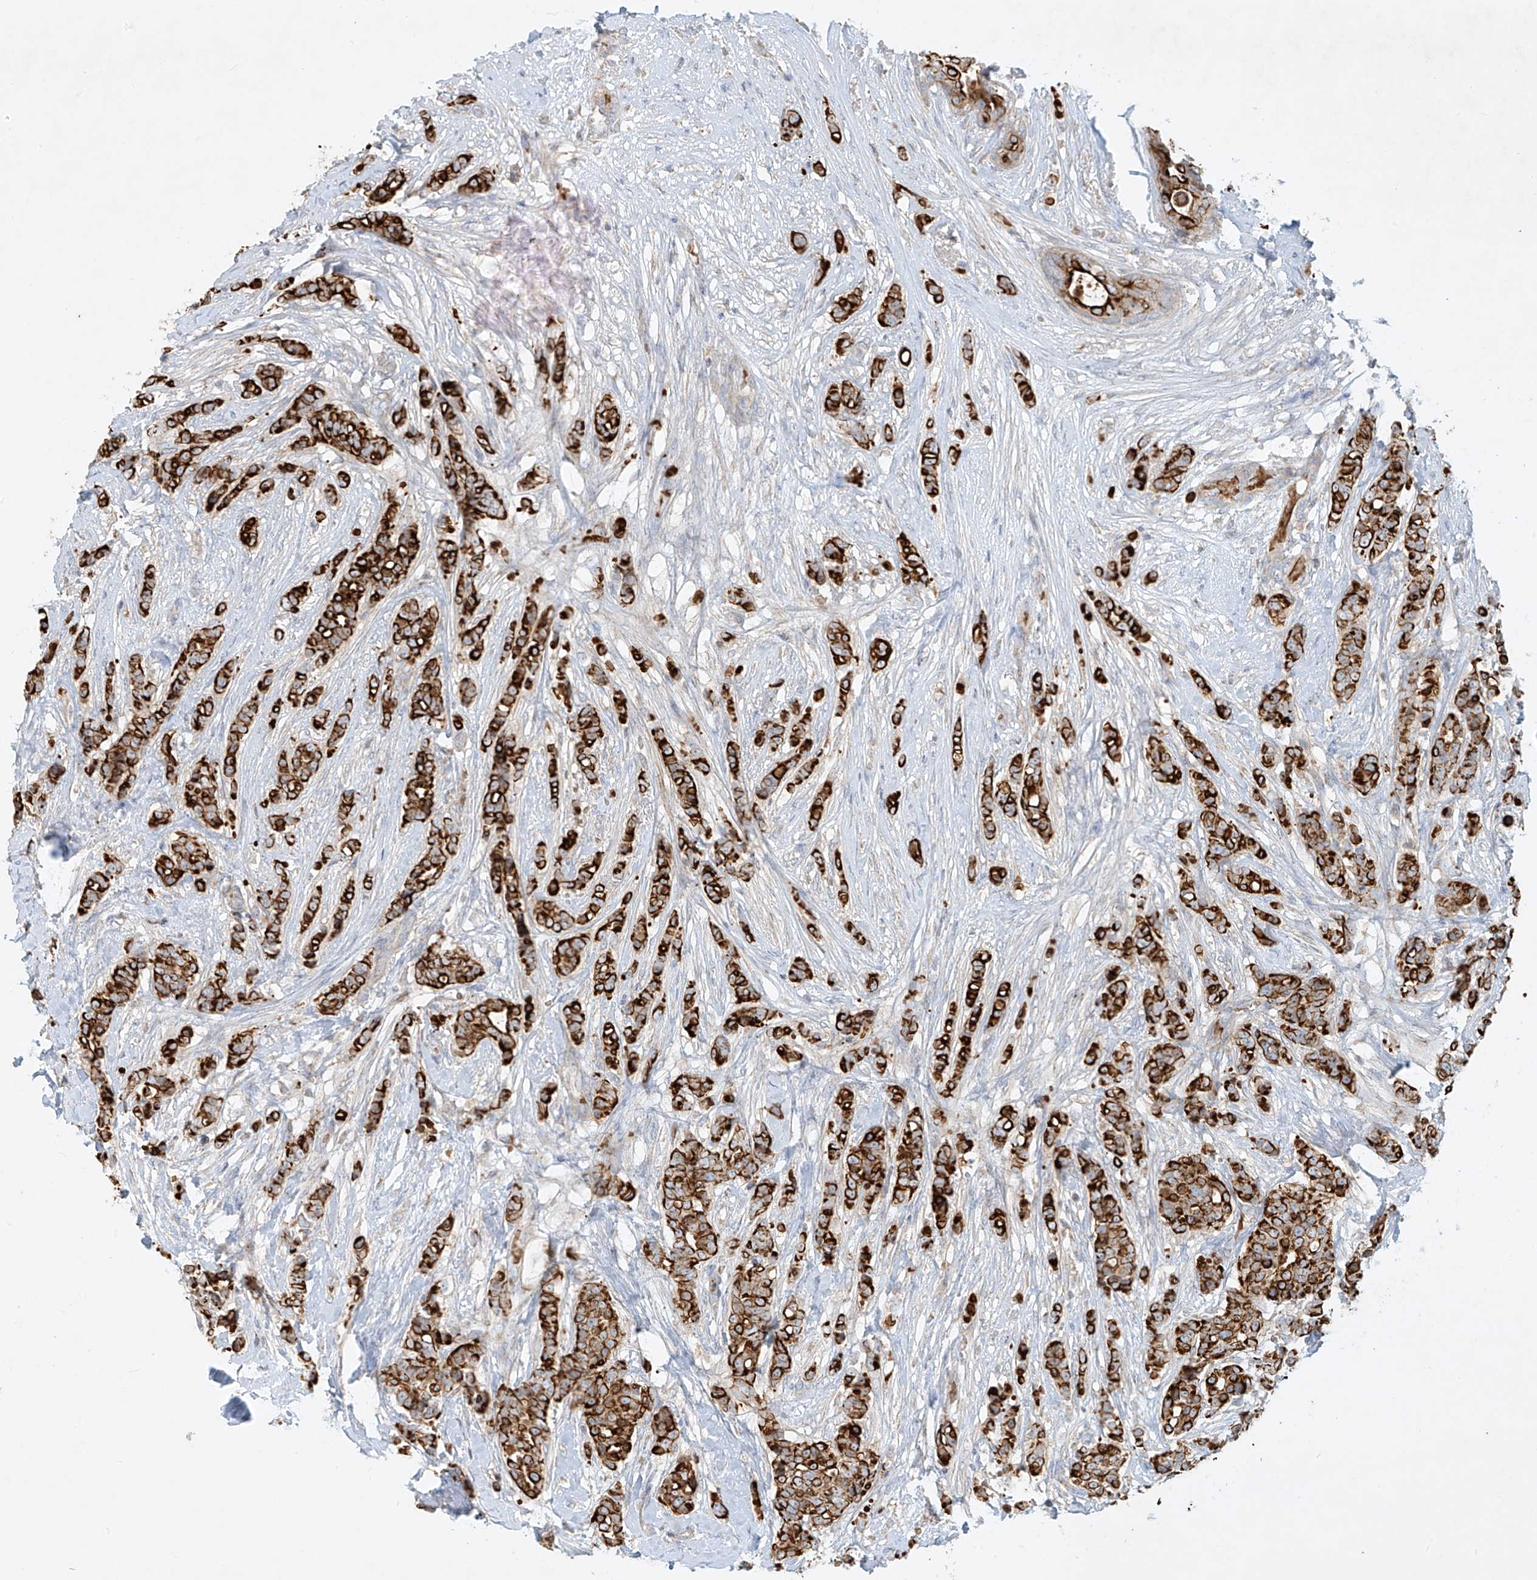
{"staining": {"intensity": "strong", "quantity": ">75%", "location": "cytoplasmic/membranous"}, "tissue": "breast cancer", "cell_type": "Tumor cells", "image_type": "cancer", "snomed": [{"axis": "morphology", "description": "Lobular carcinoma"}, {"axis": "topography", "description": "Breast"}], "caption": "Human breast cancer (lobular carcinoma) stained for a protein (brown) exhibits strong cytoplasmic/membranous positive positivity in about >75% of tumor cells.", "gene": "KPNA7", "patient": {"sex": "female", "age": 51}}